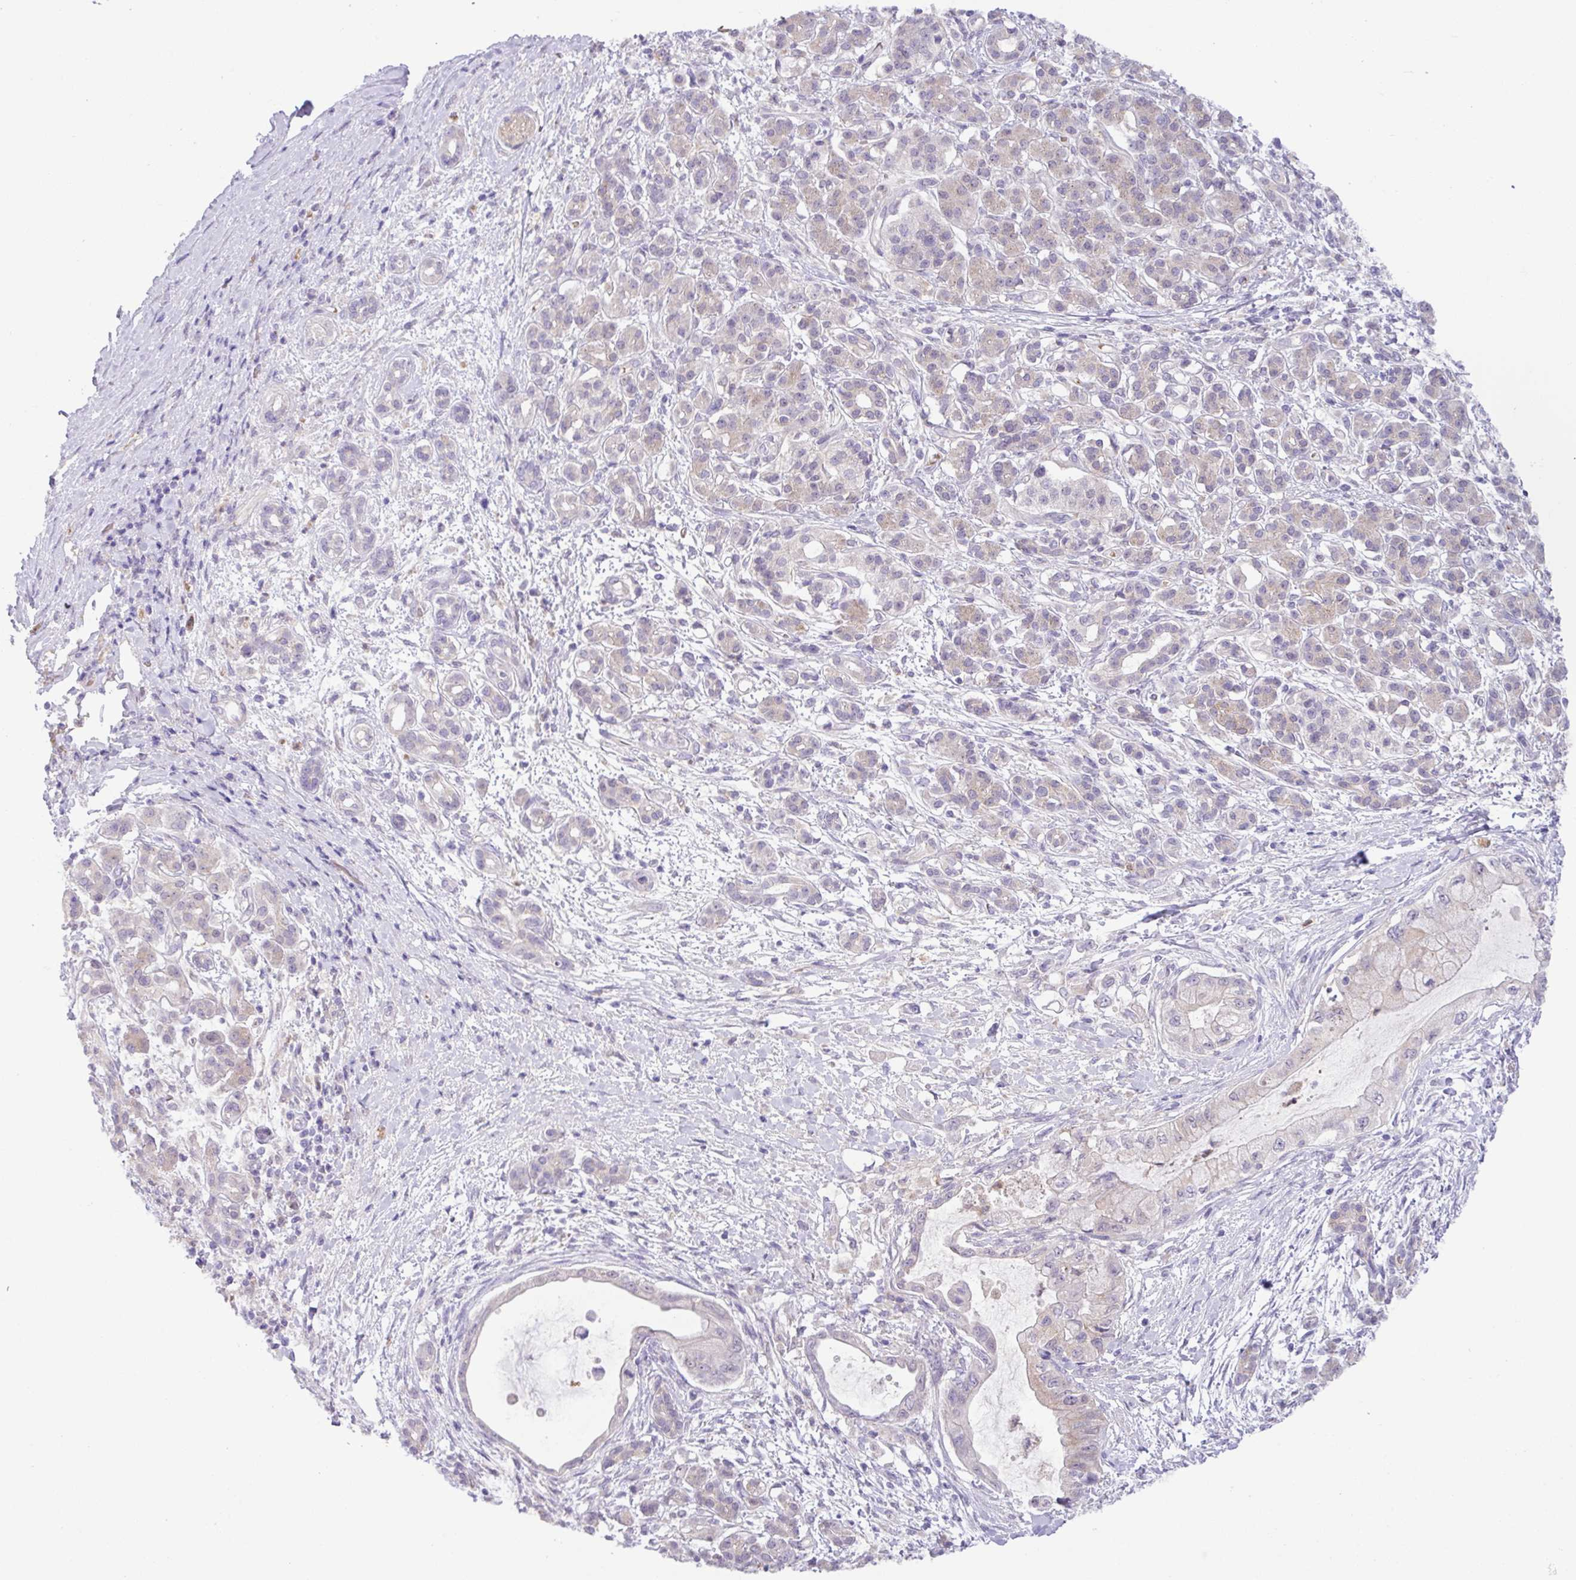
{"staining": {"intensity": "weak", "quantity": "<25%", "location": "cytoplasmic/membranous"}, "tissue": "pancreatic cancer", "cell_type": "Tumor cells", "image_type": "cancer", "snomed": [{"axis": "morphology", "description": "Adenocarcinoma, NOS"}, {"axis": "topography", "description": "Pancreas"}], "caption": "High power microscopy histopathology image of an IHC micrograph of adenocarcinoma (pancreatic), revealing no significant positivity in tumor cells. Brightfield microscopy of immunohistochemistry (IHC) stained with DAB (3,3'-diaminobenzidine) (brown) and hematoxylin (blue), captured at high magnification.", "gene": "TONSL", "patient": {"sex": "male", "age": 48}}